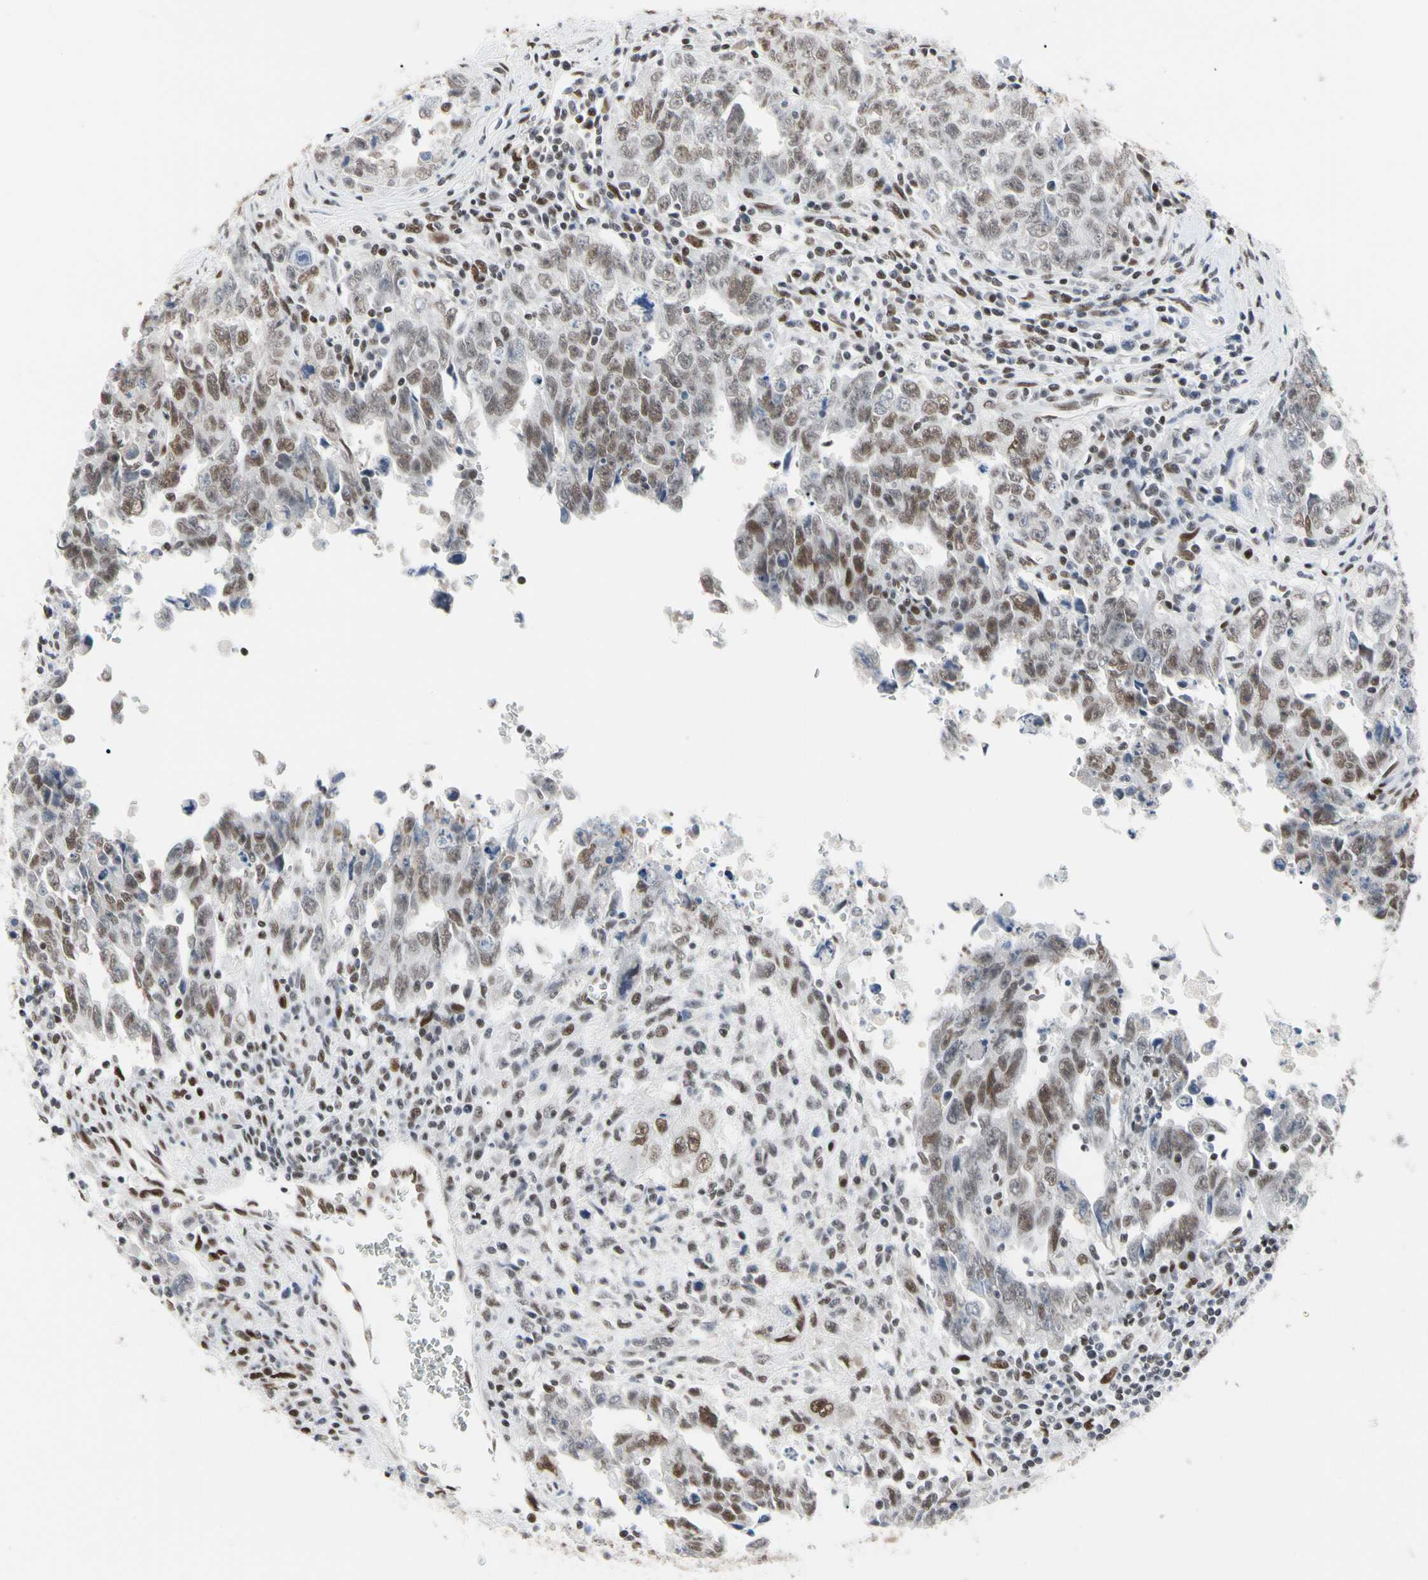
{"staining": {"intensity": "moderate", "quantity": "<25%", "location": "nuclear"}, "tissue": "testis cancer", "cell_type": "Tumor cells", "image_type": "cancer", "snomed": [{"axis": "morphology", "description": "Carcinoma, Embryonal, NOS"}, {"axis": "topography", "description": "Testis"}], "caption": "This image shows immunohistochemistry (IHC) staining of testis embryonal carcinoma, with low moderate nuclear staining in about <25% of tumor cells.", "gene": "FAM98B", "patient": {"sex": "male", "age": 28}}